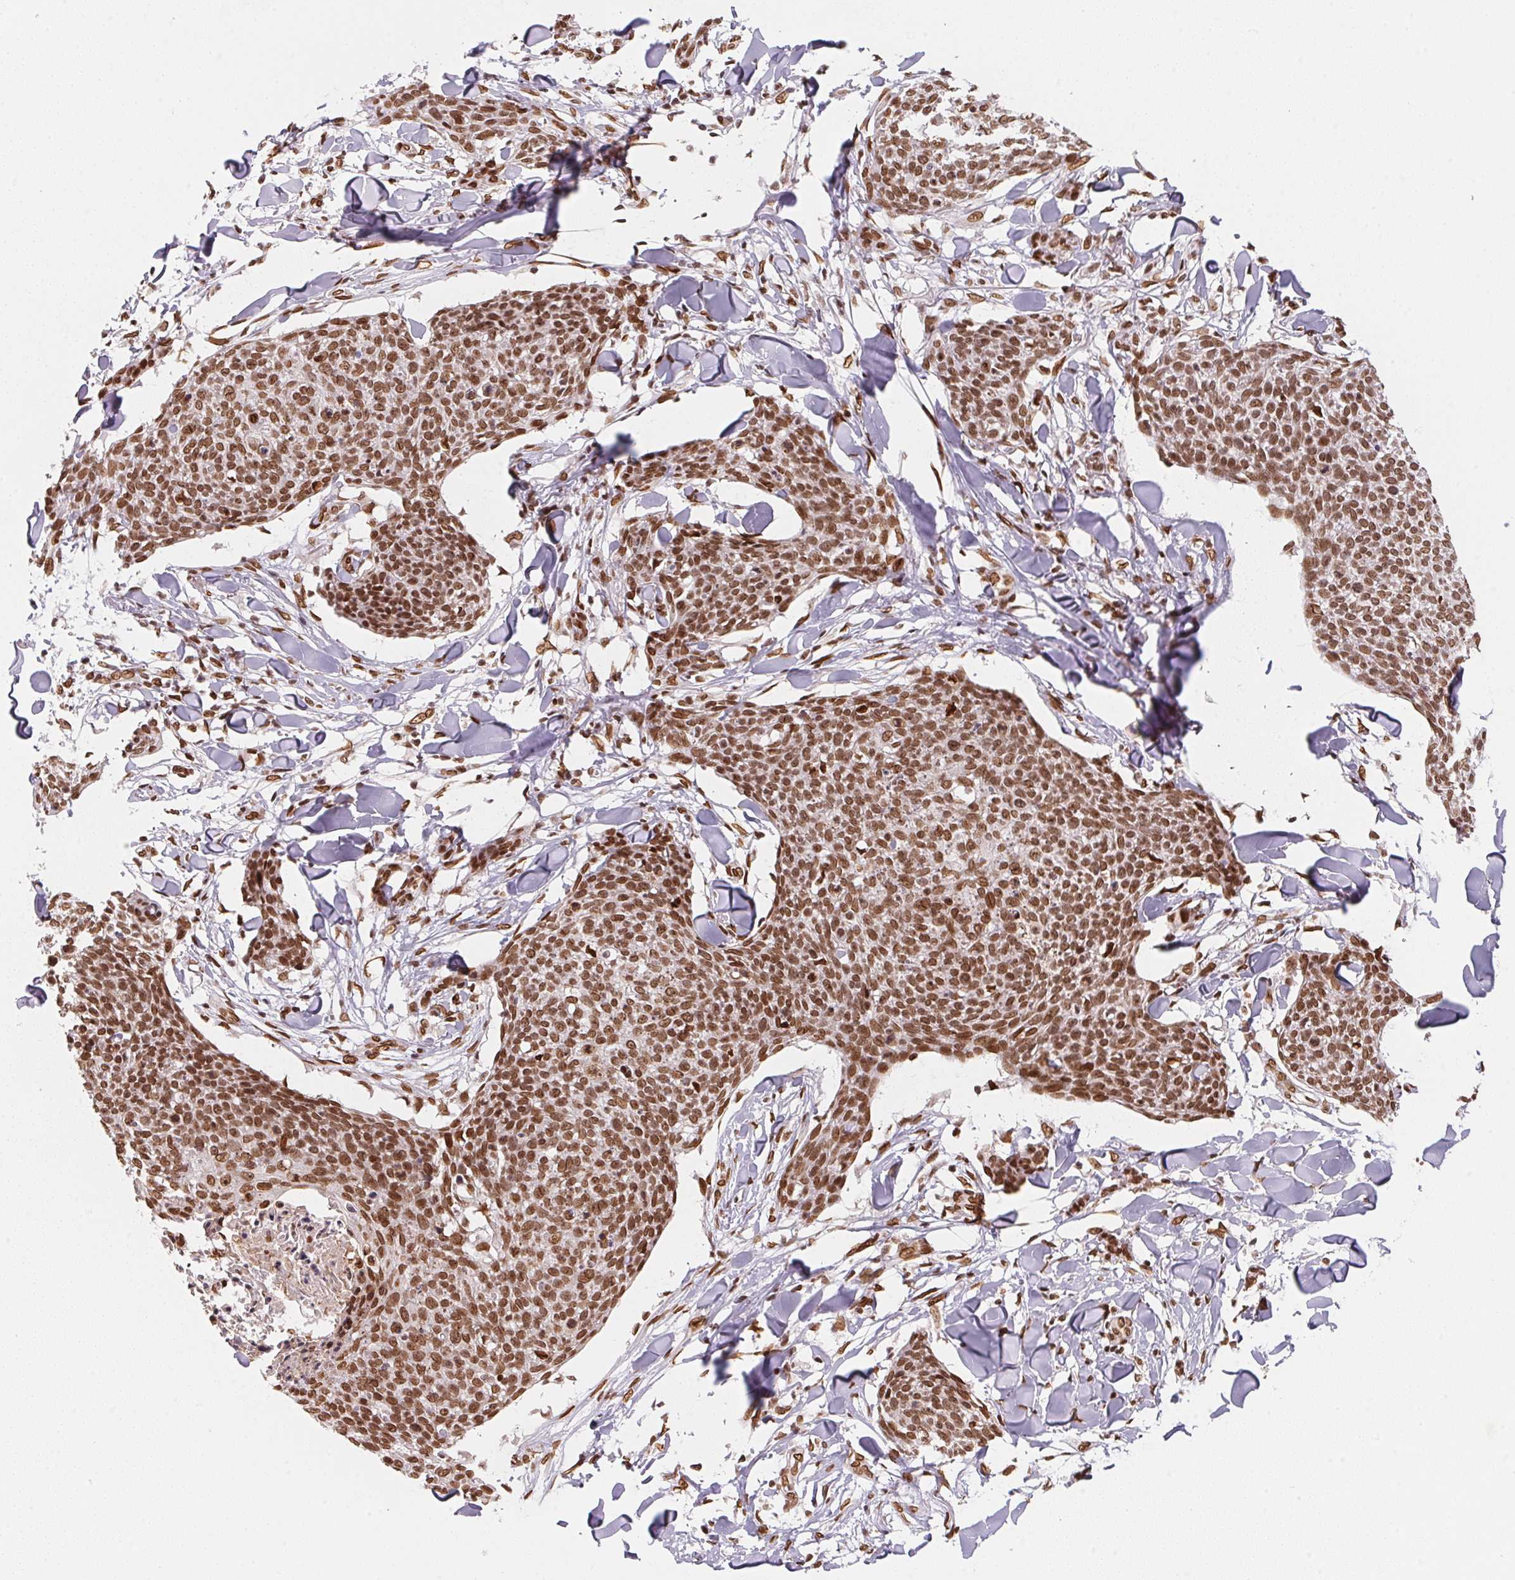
{"staining": {"intensity": "strong", "quantity": ">75%", "location": "nuclear"}, "tissue": "skin cancer", "cell_type": "Tumor cells", "image_type": "cancer", "snomed": [{"axis": "morphology", "description": "Squamous cell carcinoma, NOS"}, {"axis": "topography", "description": "Skin"}, {"axis": "topography", "description": "Vulva"}], "caption": "Protein analysis of skin squamous cell carcinoma tissue displays strong nuclear positivity in approximately >75% of tumor cells.", "gene": "SAP30BP", "patient": {"sex": "female", "age": 75}}